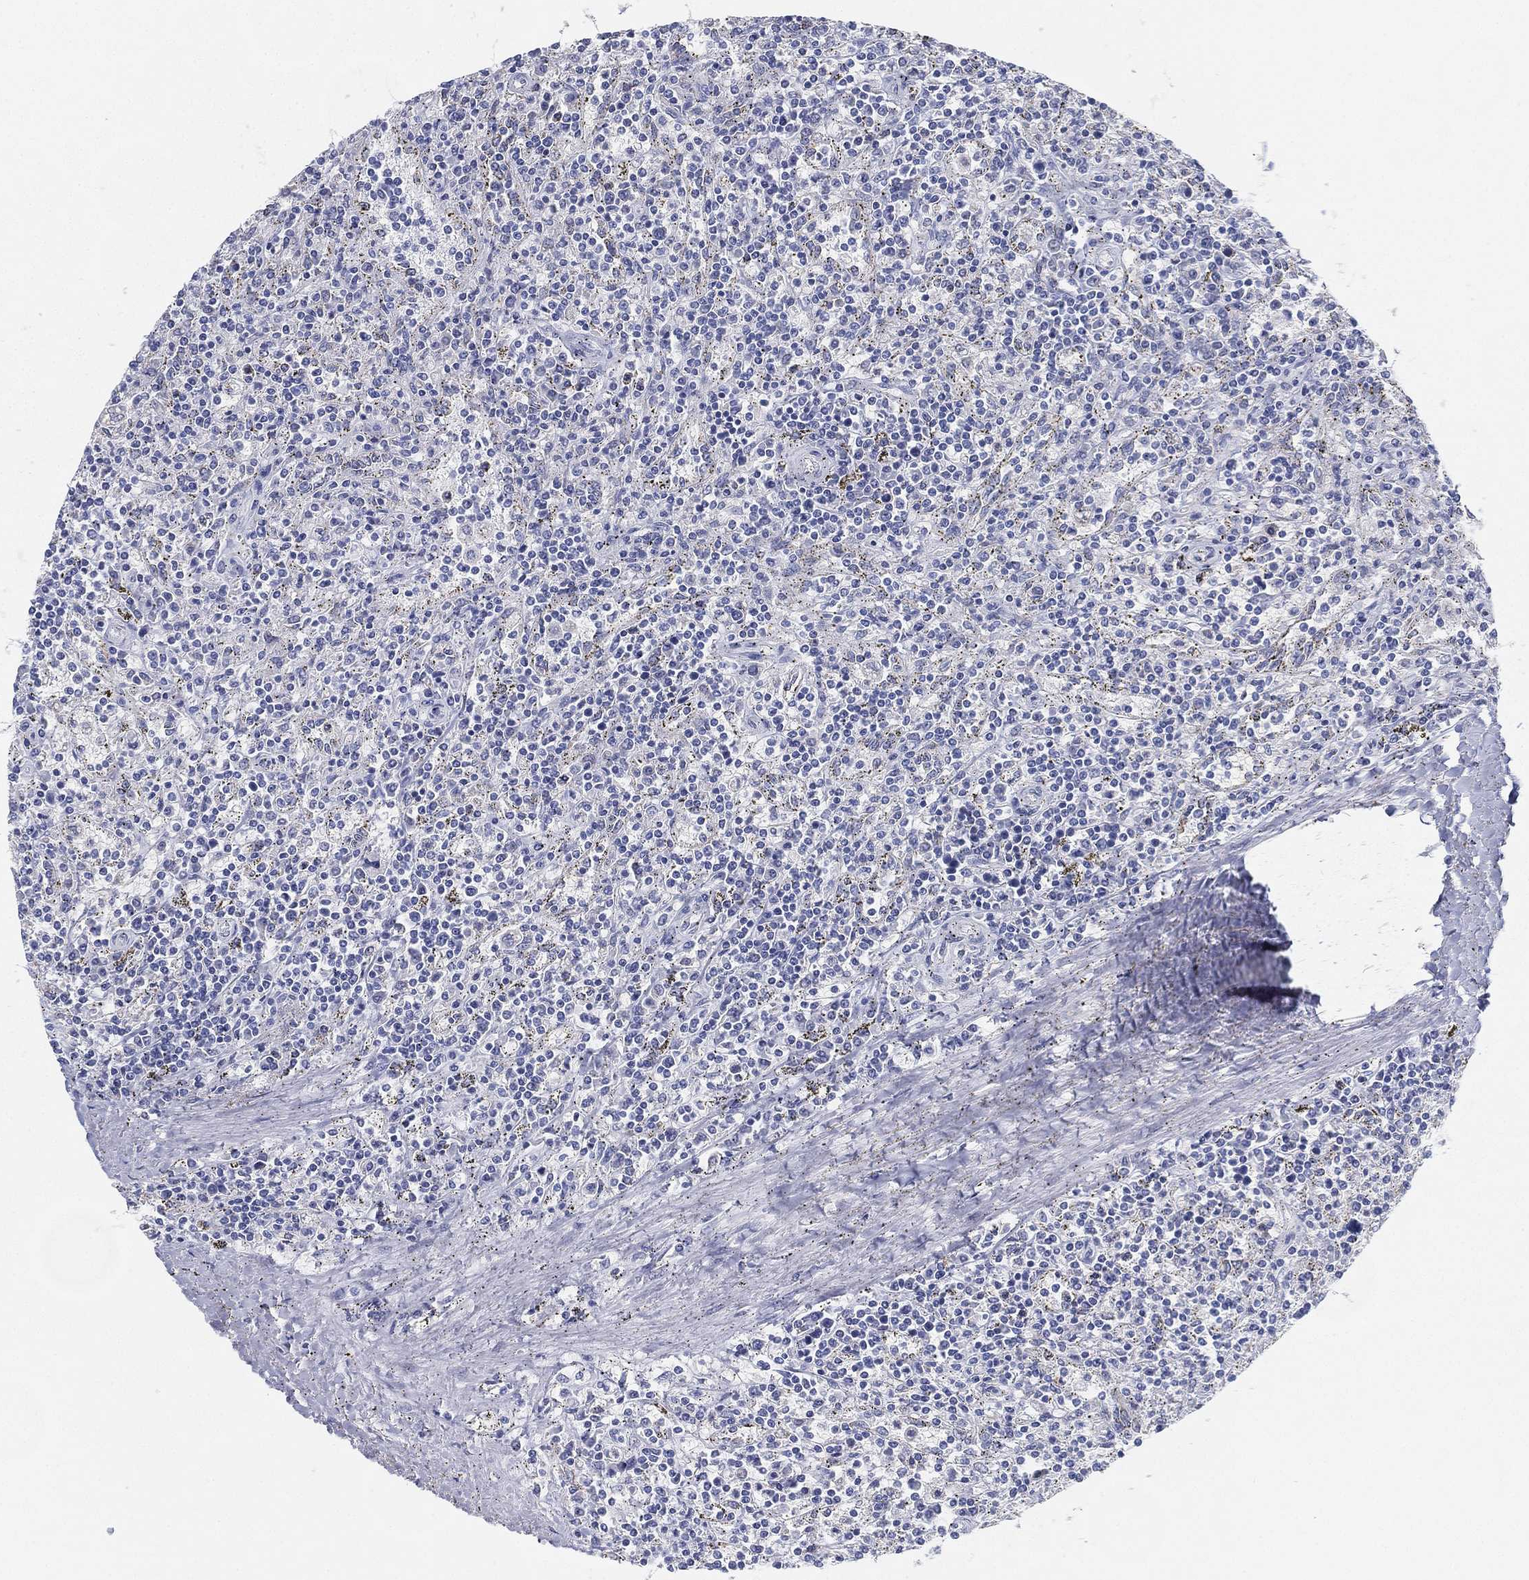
{"staining": {"intensity": "negative", "quantity": "none", "location": "none"}, "tissue": "lymphoma", "cell_type": "Tumor cells", "image_type": "cancer", "snomed": [{"axis": "morphology", "description": "Malignant lymphoma, non-Hodgkin's type, Low grade"}, {"axis": "topography", "description": "Spleen"}], "caption": "DAB (3,3'-diaminobenzidine) immunohistochemical staining of malignant lymphoma, non-Hodgkin's type (low-grade) shows no significant expression in tumor cells. (DAB immunohistochemistry, high magnification).", "gene": "GPR61", "patient": {"sex": "male", "age": 62}}